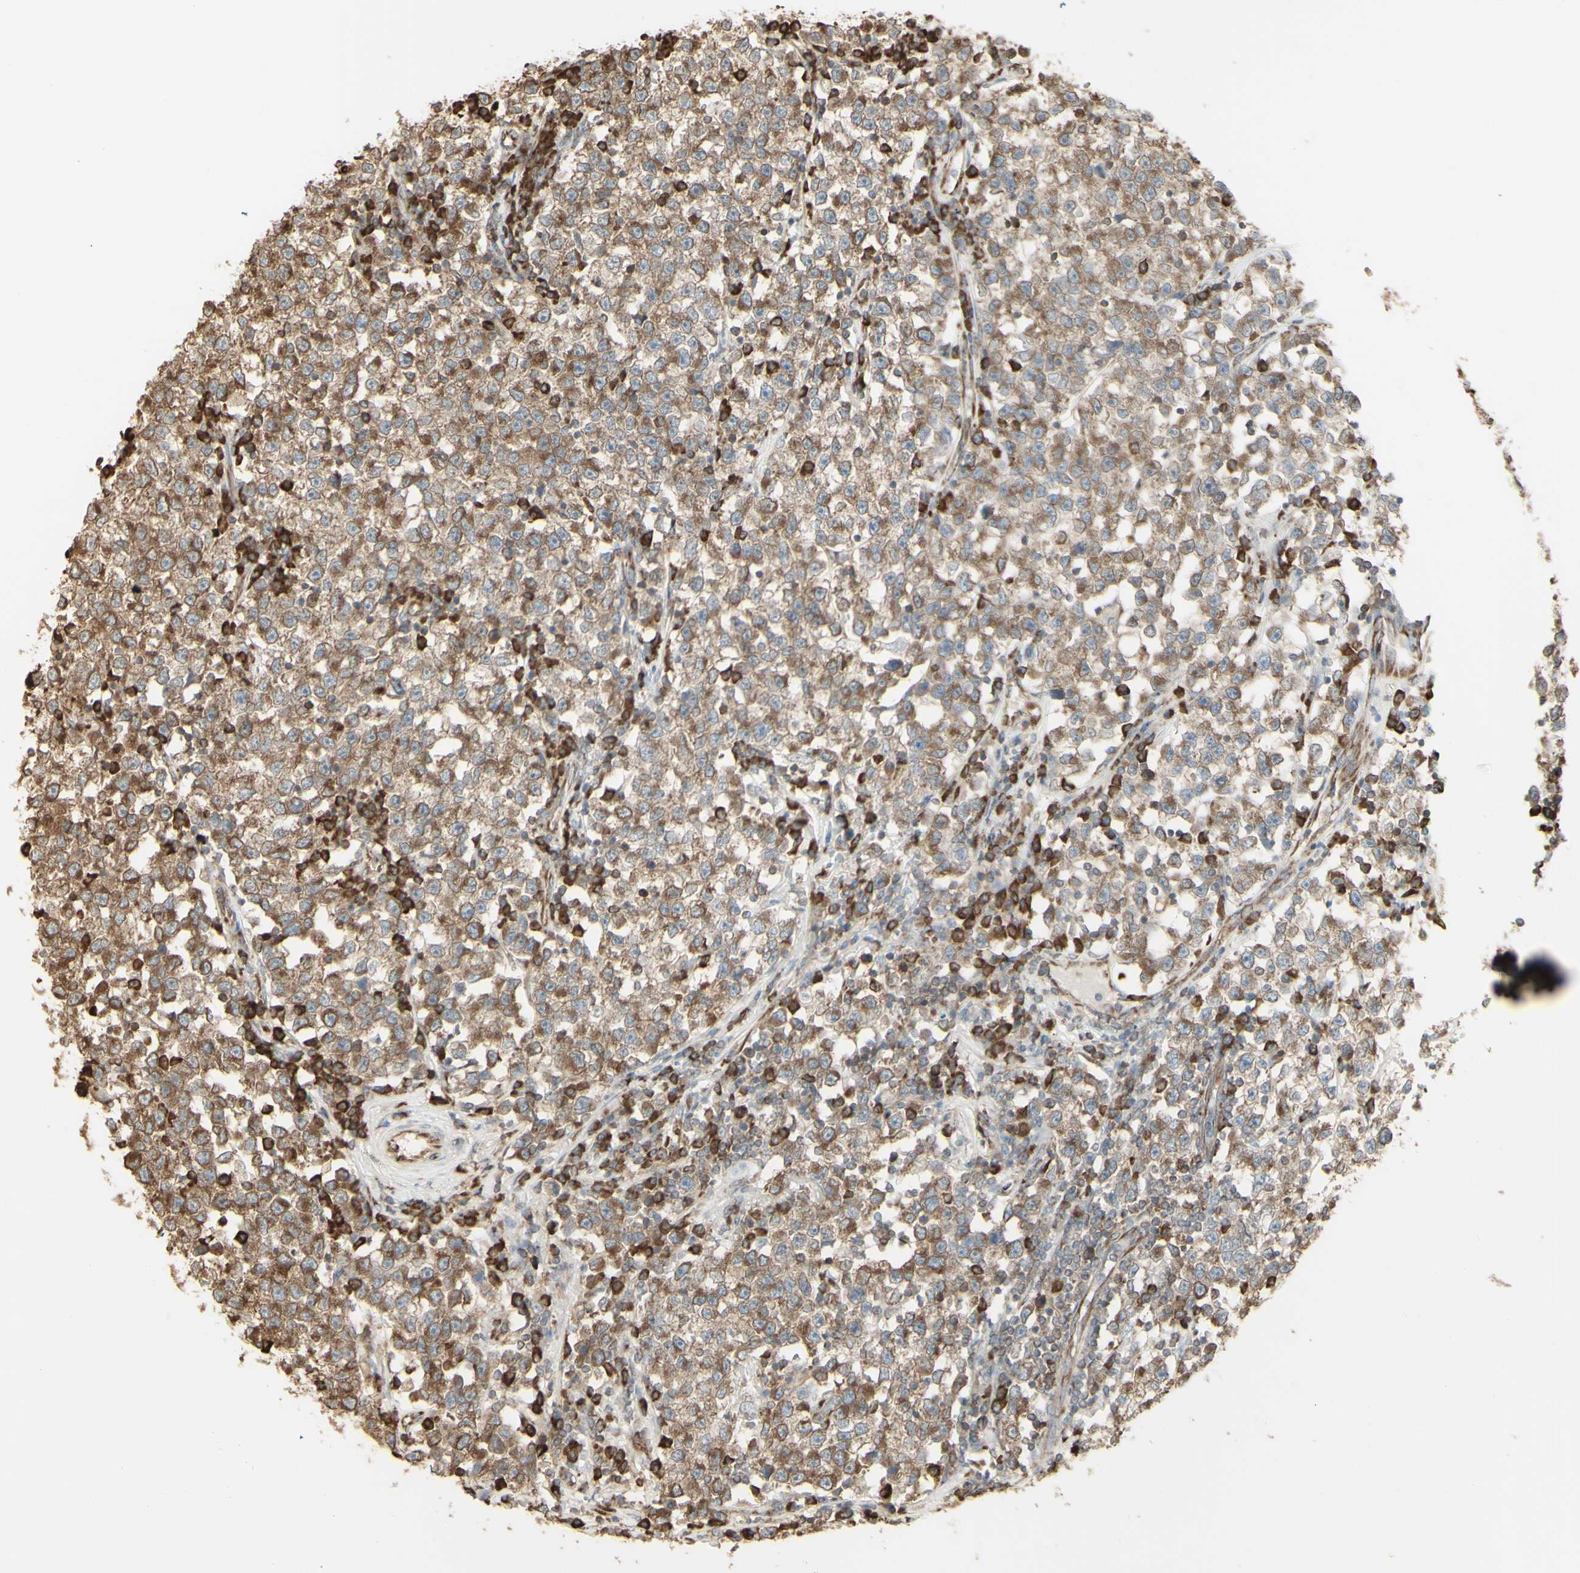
{"staining": {"intensity": "weak", "quantity": ">75%", "location": "cytoplasmic/membranous"}, "tissue": "testis cancer", "cell_type": "Tumor cells", "image_type": "cancer", "snomed": [{"axis": "morphology", "description": "Seminoma, NOS"}, {"axis": "topography", "description": "Testis"}], "caption": "Immunohistochemistry image of neoplastic tissue: seminoma (testis) stained using immunohistochemistry reveals low levels of weak protein expression localized specifically in the cytoplasmic/membranous of tumor cells, appearing as a cytoplasmic/membranous brown color.", "gene": "EEF1B2", "patient": {"sex": "male", "age": 22}}